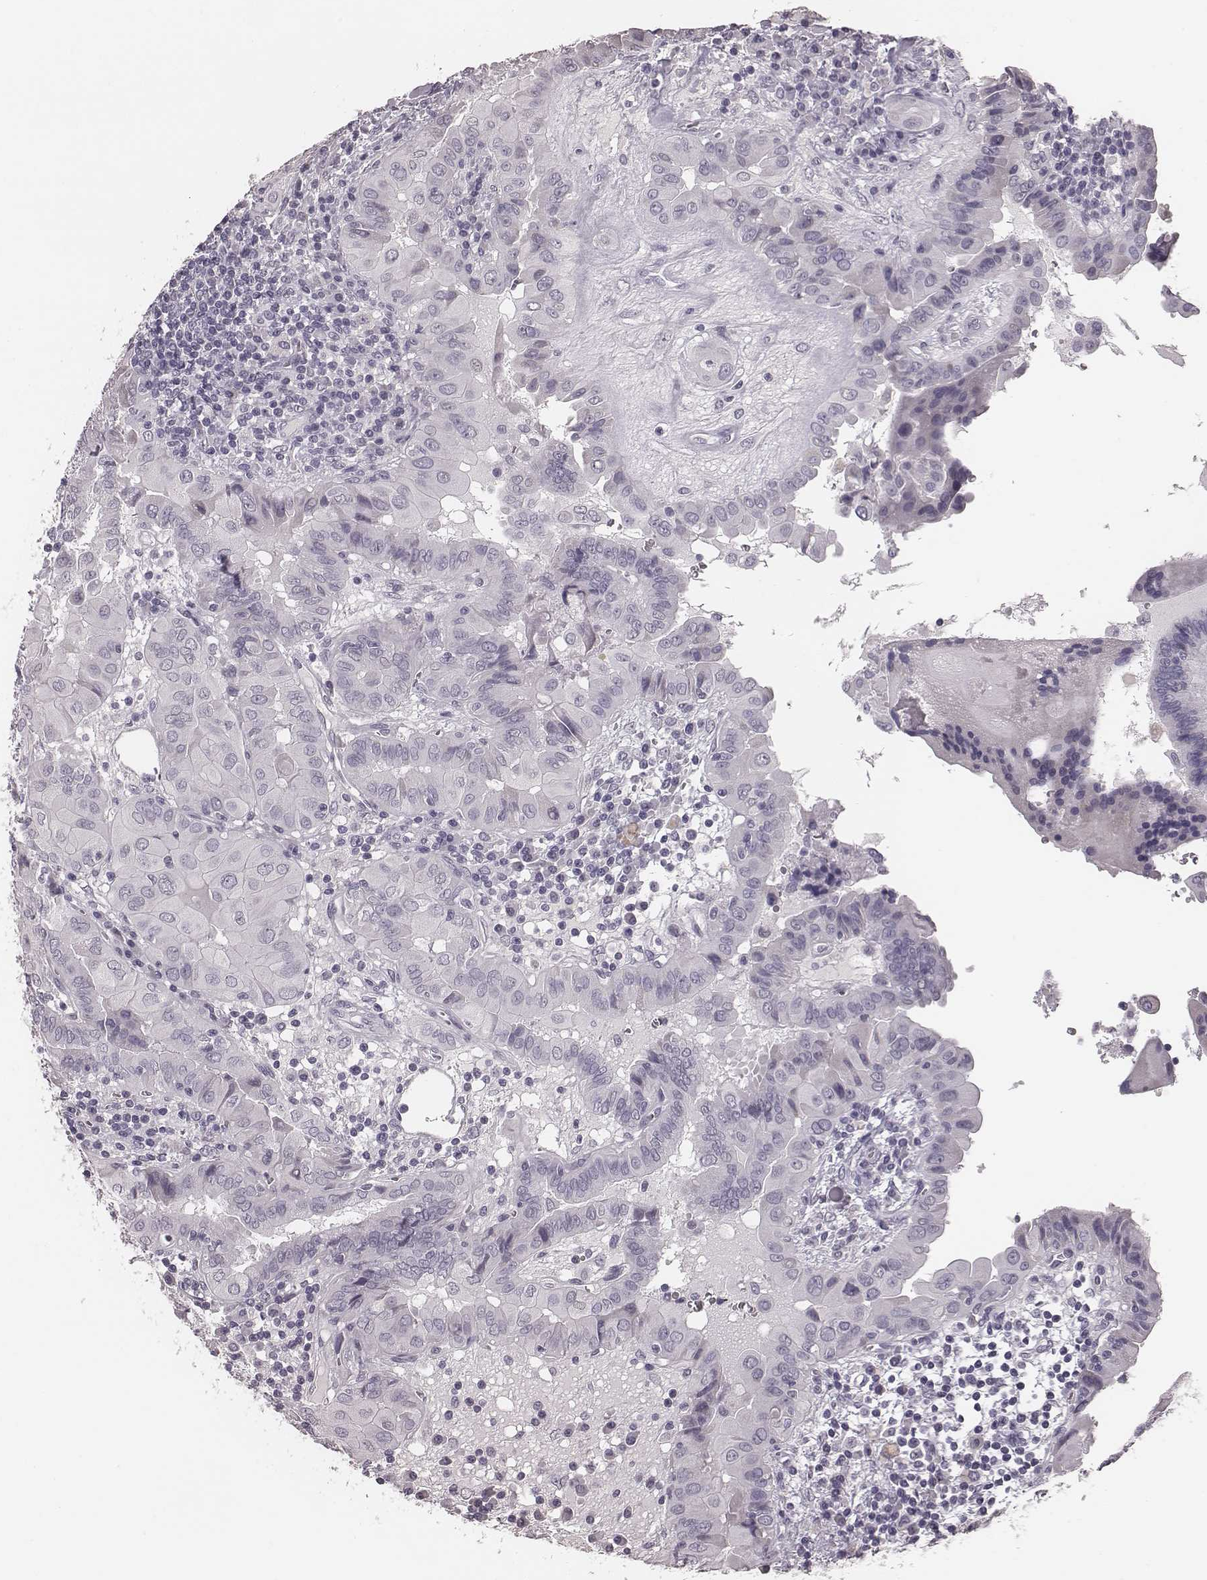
{"staining": {"intensity": "negative", "quantity": "none", "location": "none"}, "tissue": "thyroid cancer", "cell_type": "Tumor cells", "image_type": "cancer", "snomed": [{"axis": "morphology", "description": "Papillary adenocarcinoma, NOS"}, {"axis": "topography", "description": "Thyroid gland"}], "caption": "Thyroid papillary adenocarcinoma stained for a protein using immunohistochemistry shows no staining tumor cells.", "gene": "CSHL1", "patient": {"sex": "female", "age": 37}}